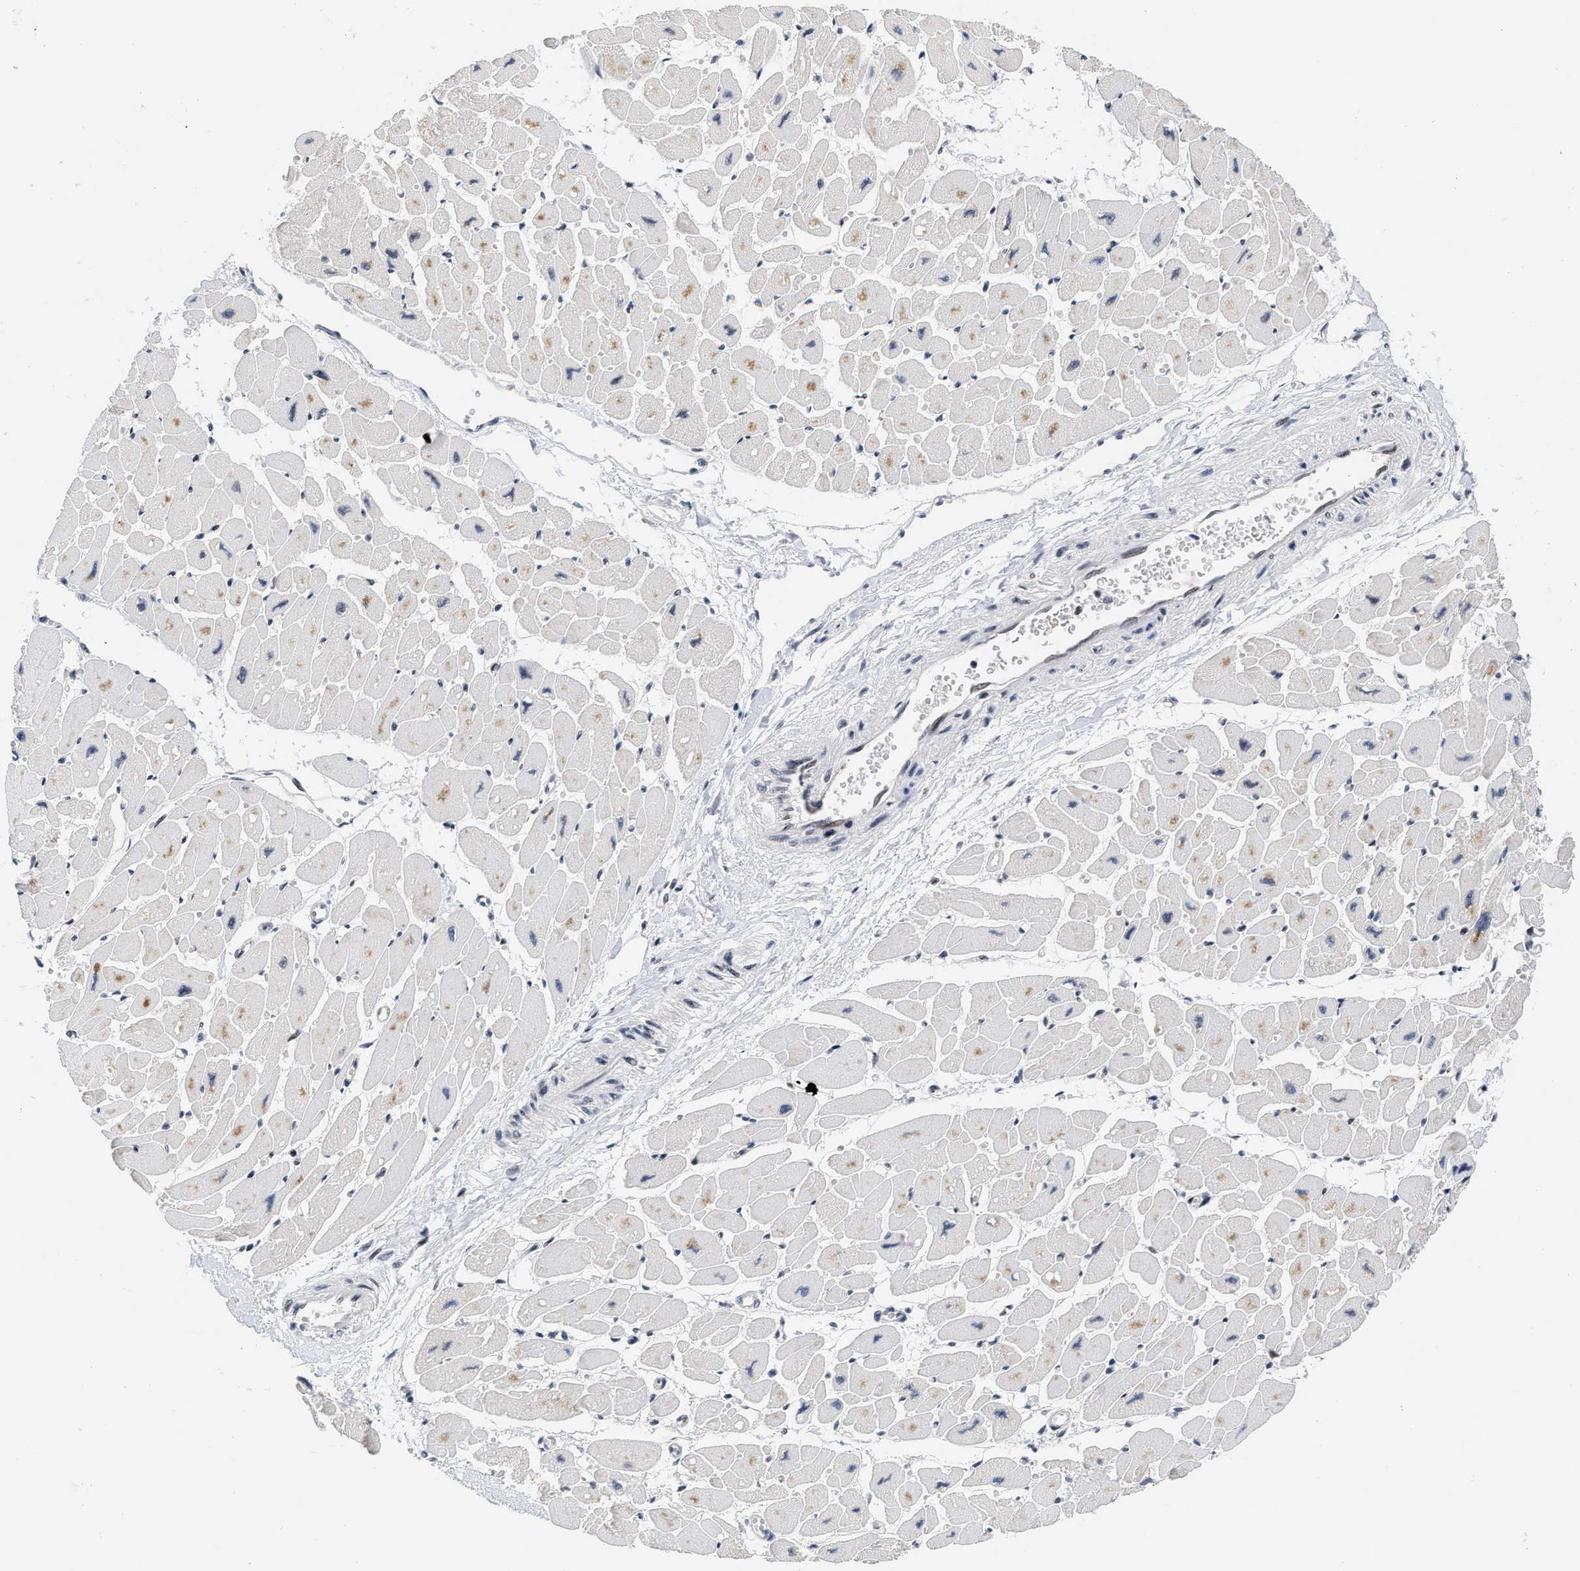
{"staining": {"intensity": "weak", "quantity": "<25%", "location": "nuclear"}, "tissue": "heart muscle", "cell_type": "Cardiomyocytes", "image_type": "normal", "snomed": [{"axis": "morphology", "description": "Normal tissue, NOS"}, {"axis": "topography", "description": "Heart"}], "caption": "An image of human heart muscle is negative for staining in cardiomyocytes. The staining is performed using DAB brown chromogen with nuclei counter-stained in using hematoxylin.", "gene": "HIF1A", "patient": {"sex": "female", "age": 54}}